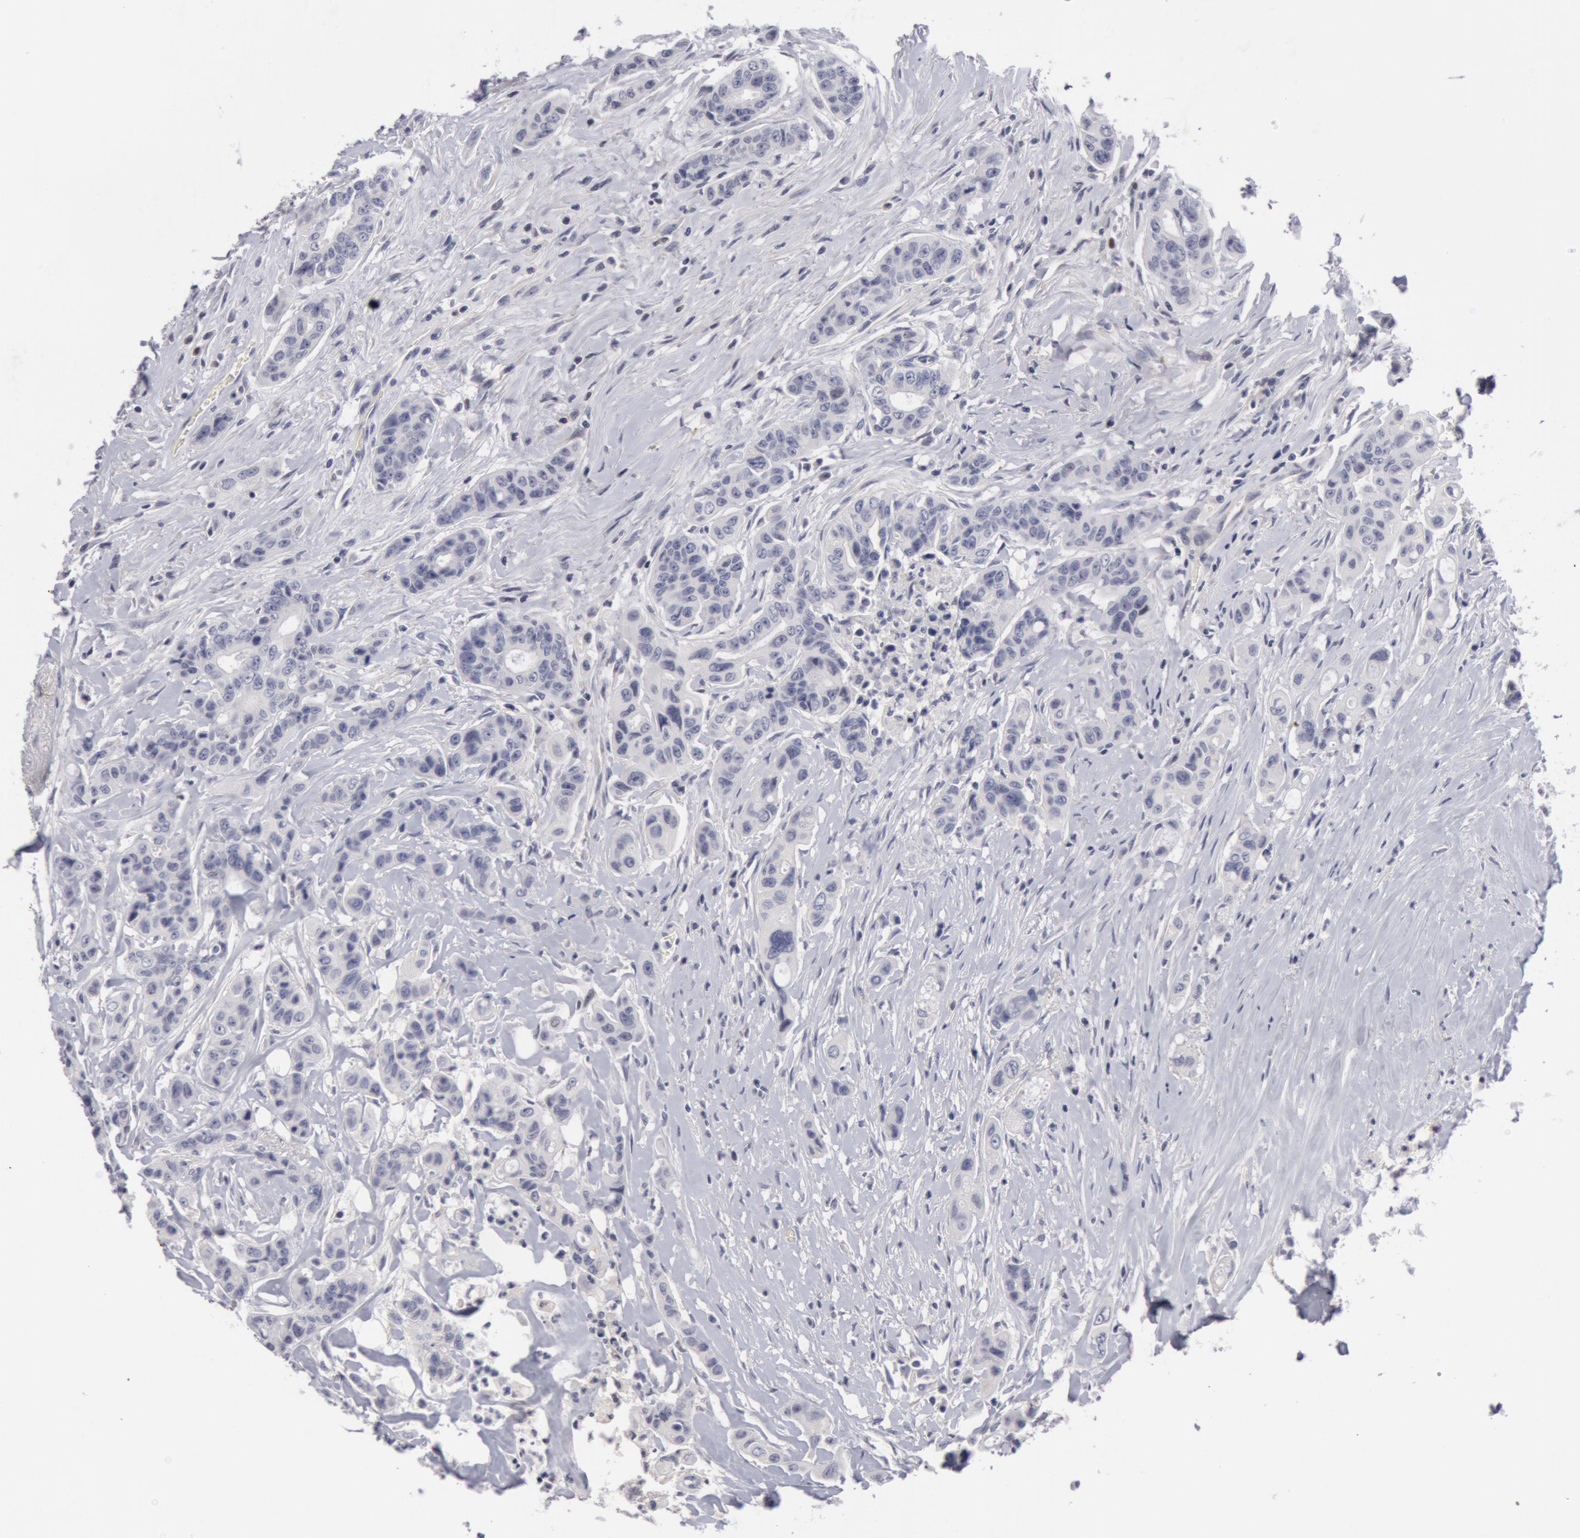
{"staining": {"intensity": "negative", "quantity": "none", "location": "none"}, "tissue": "colorectal cancer", "cell_type": "Tumor cells", "image_type": "cancer", "snomed": [{"axis": "morphology", "description": "Adenocarcinoma, NOS"}, {"axis": "topography", "description": "Colon"}], "caption": "Histopathology image shows no protein staining in tumor cells of colorectal cancer (adenocarcinoma) tissue.", "gene": "NLGN4X", "patient": {"sex": "female", "age": 70}}